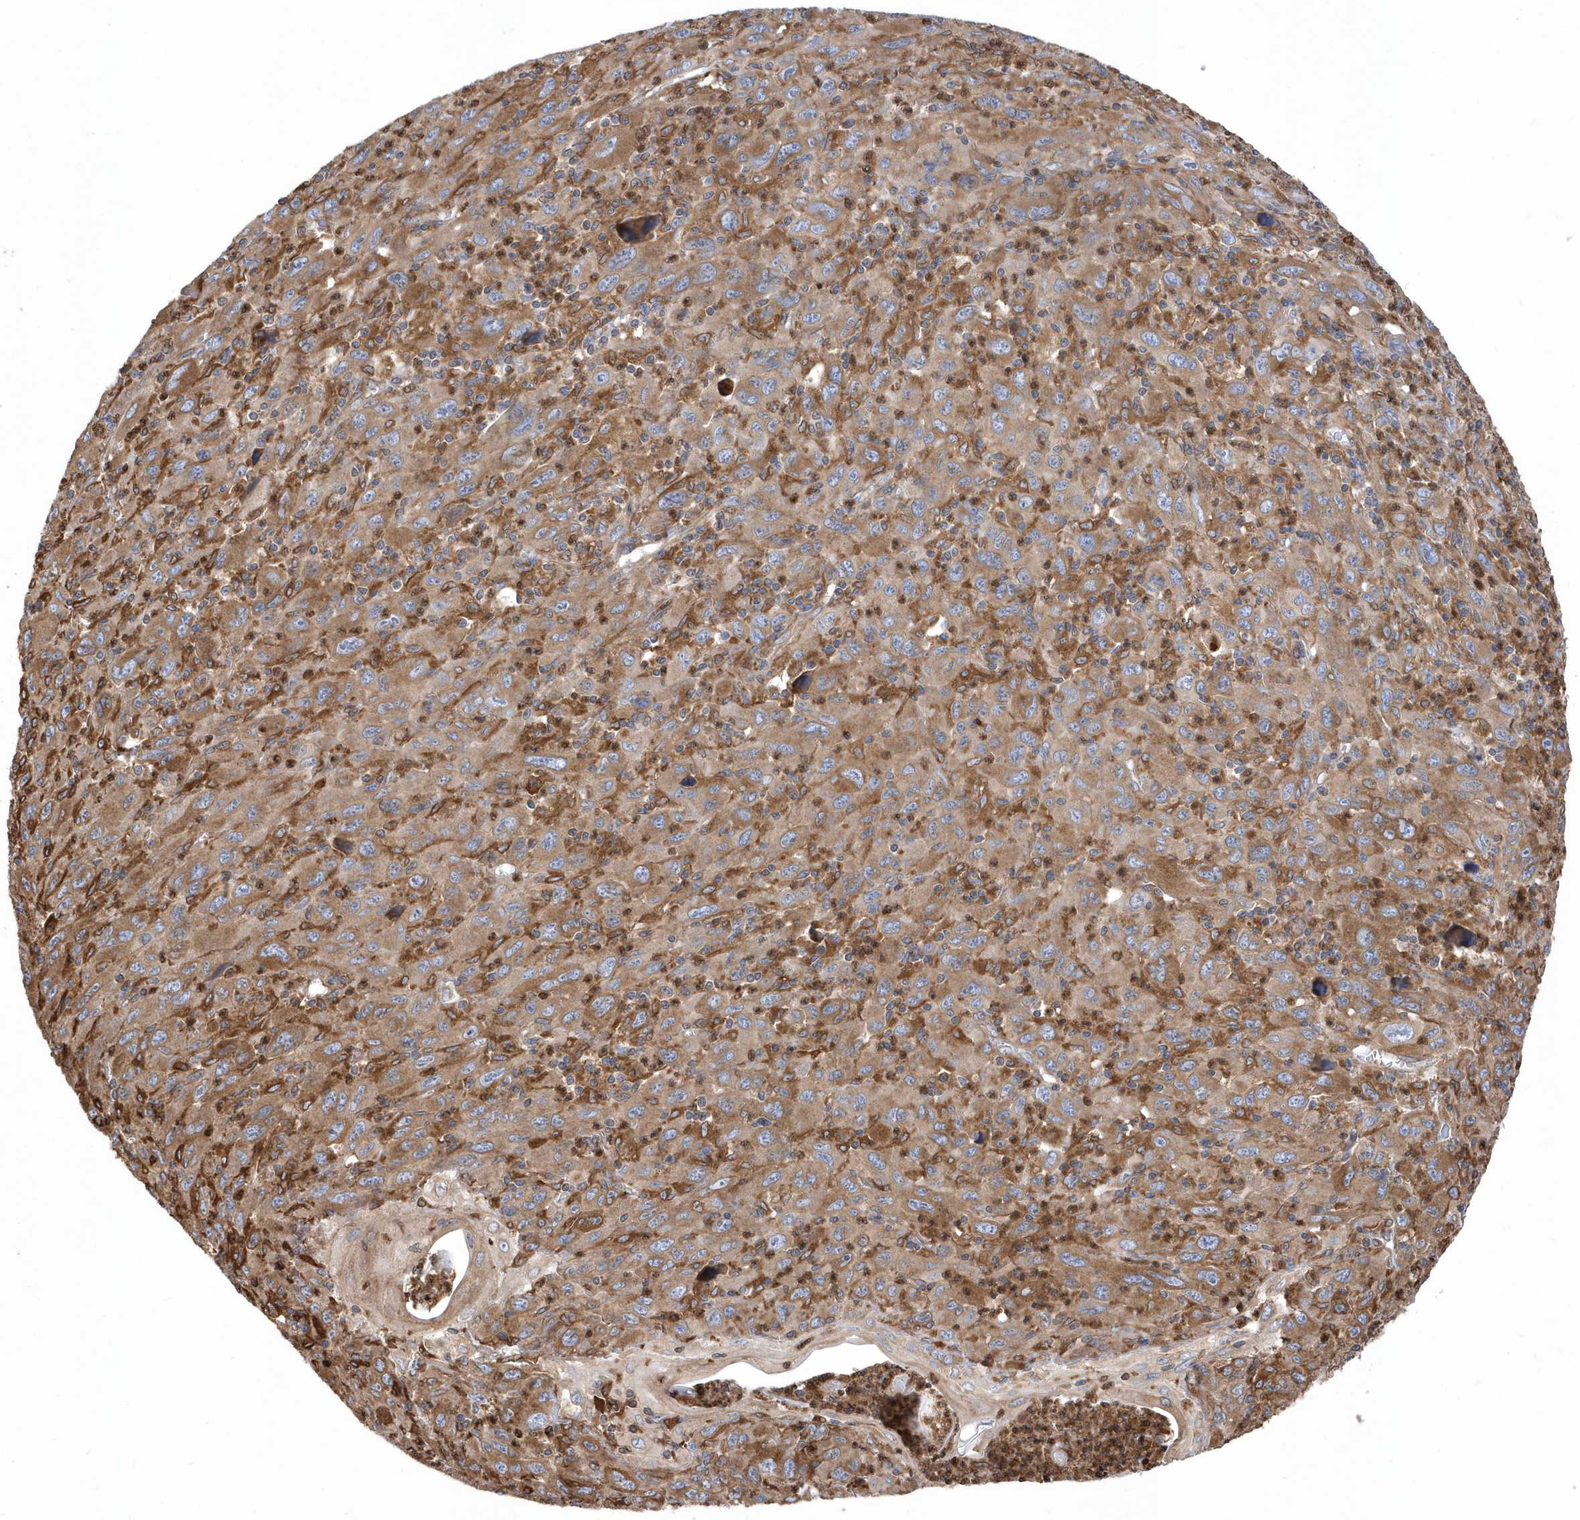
{"staining": {"intensity": "moderate", "quantity": ">75%", "location": "cytoplasmic/membranous"}, "tissue": "melanoma", "cell_type": "Tumor cells", "image_type": "cancer", "snomed": [{"axis": "morphology", "description": "Malignant melanoma, Metastatic site"}, {"axis": "topography", "description": "Skin"}], "caption": "Immunohistochemistry (IHC) photomicrograph of neoplastic tissue: melanoma stained using IHC displays medium levels of moderate protein expression localized specifically in the cytoplasmic/membranous of tumor cells, appearing as a cytoplasmic/membranous brown color.", "gene": "VAMP7", "patient": {"sex": "female", "age": 56}}